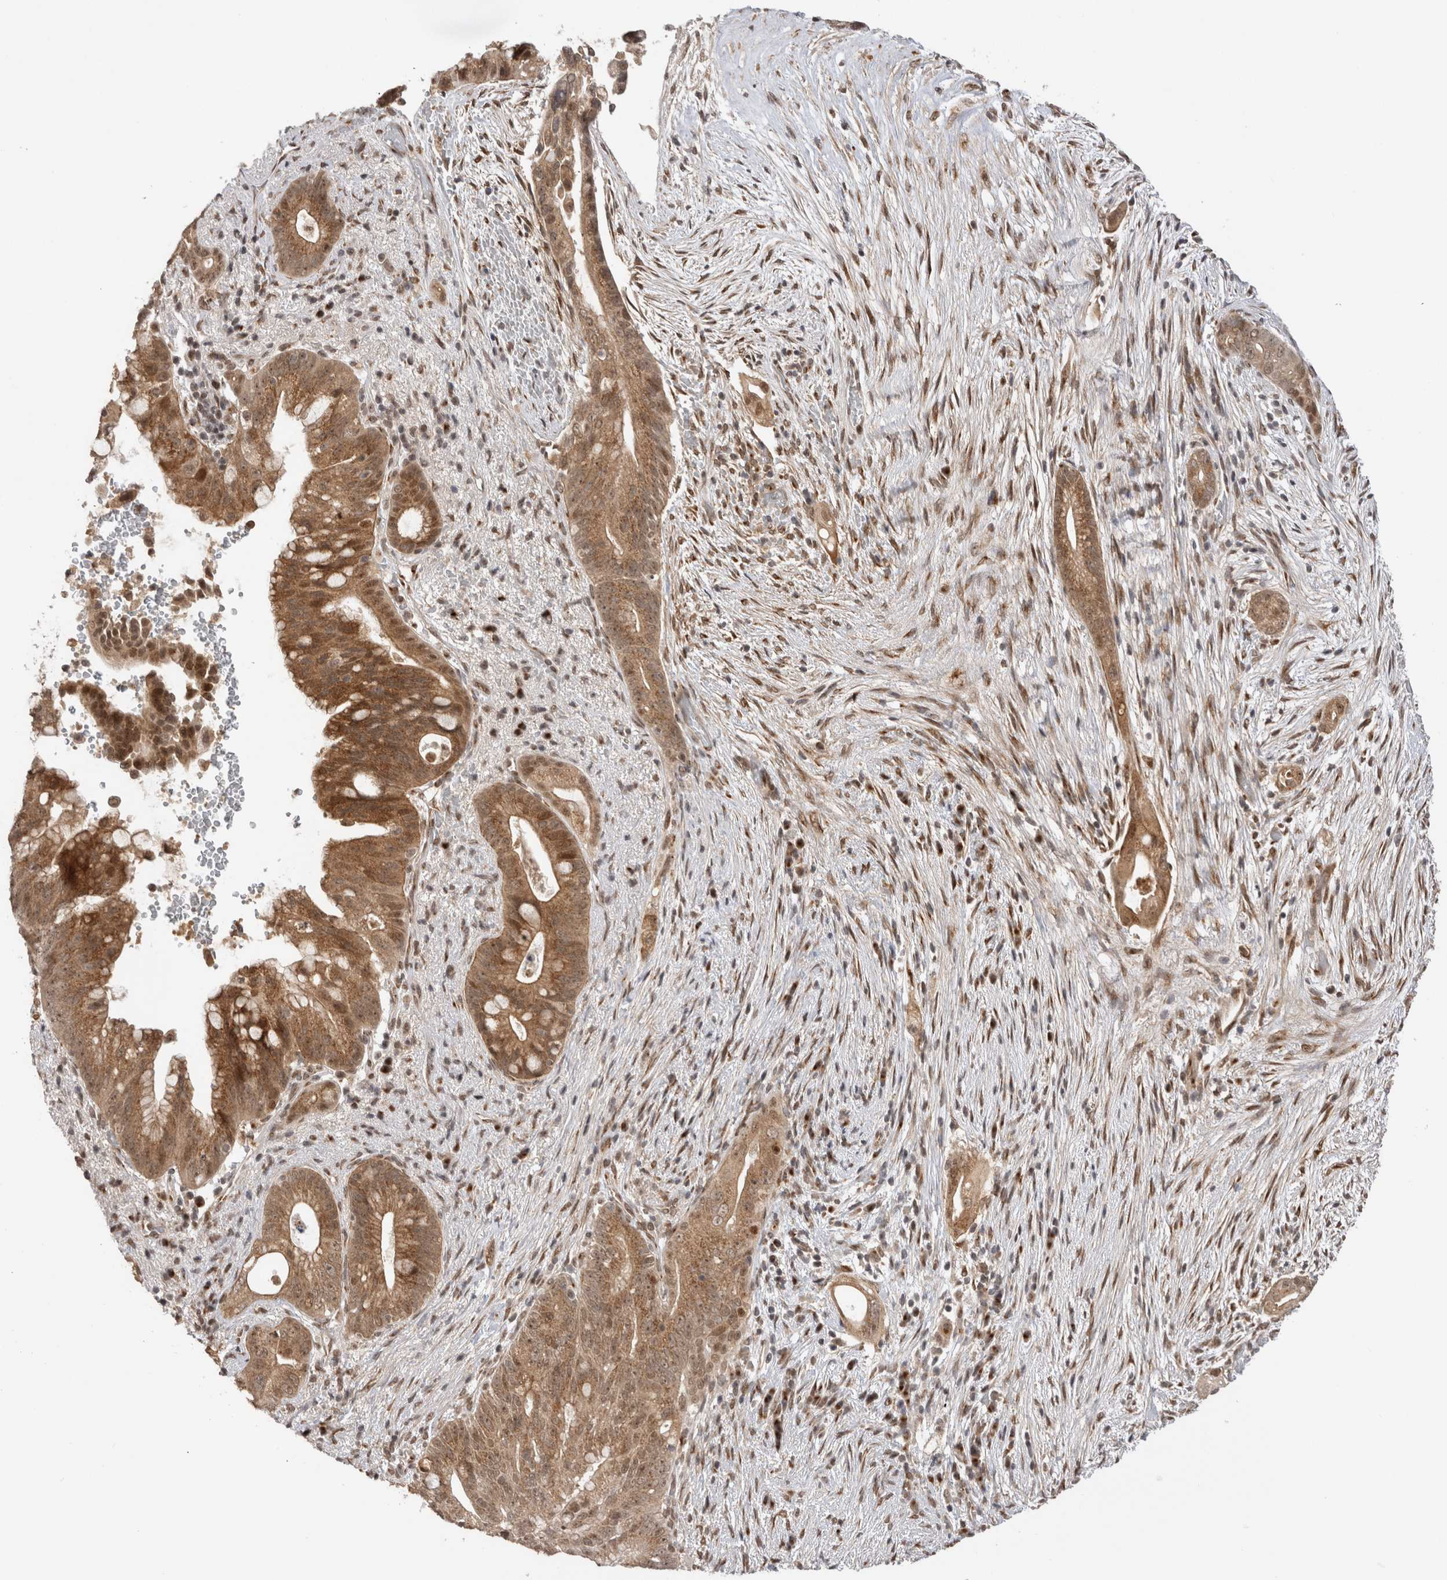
{"staining": {"intensity": "moderate", "quantity": ">75%", "location": "cytoplasmic/membranous,nuclear"}, "tissue": "pancreatic cancer", "cell_type": "Tumor cells", "image_type": "cancer", "snomed": [{"axis": "morphology", "description": "Adenocarcinoma, NOS"}, {"axis": "topography", "description": "Pancreas"}], "caption": "The image shows staining of pancreatic cancer, revealing moderate cytoplasmic/membranous and nuclear protein expression (brown color) within tumor cells.", "gene": "TMEM65", "patient": {"sex": "male", "age": 53}}